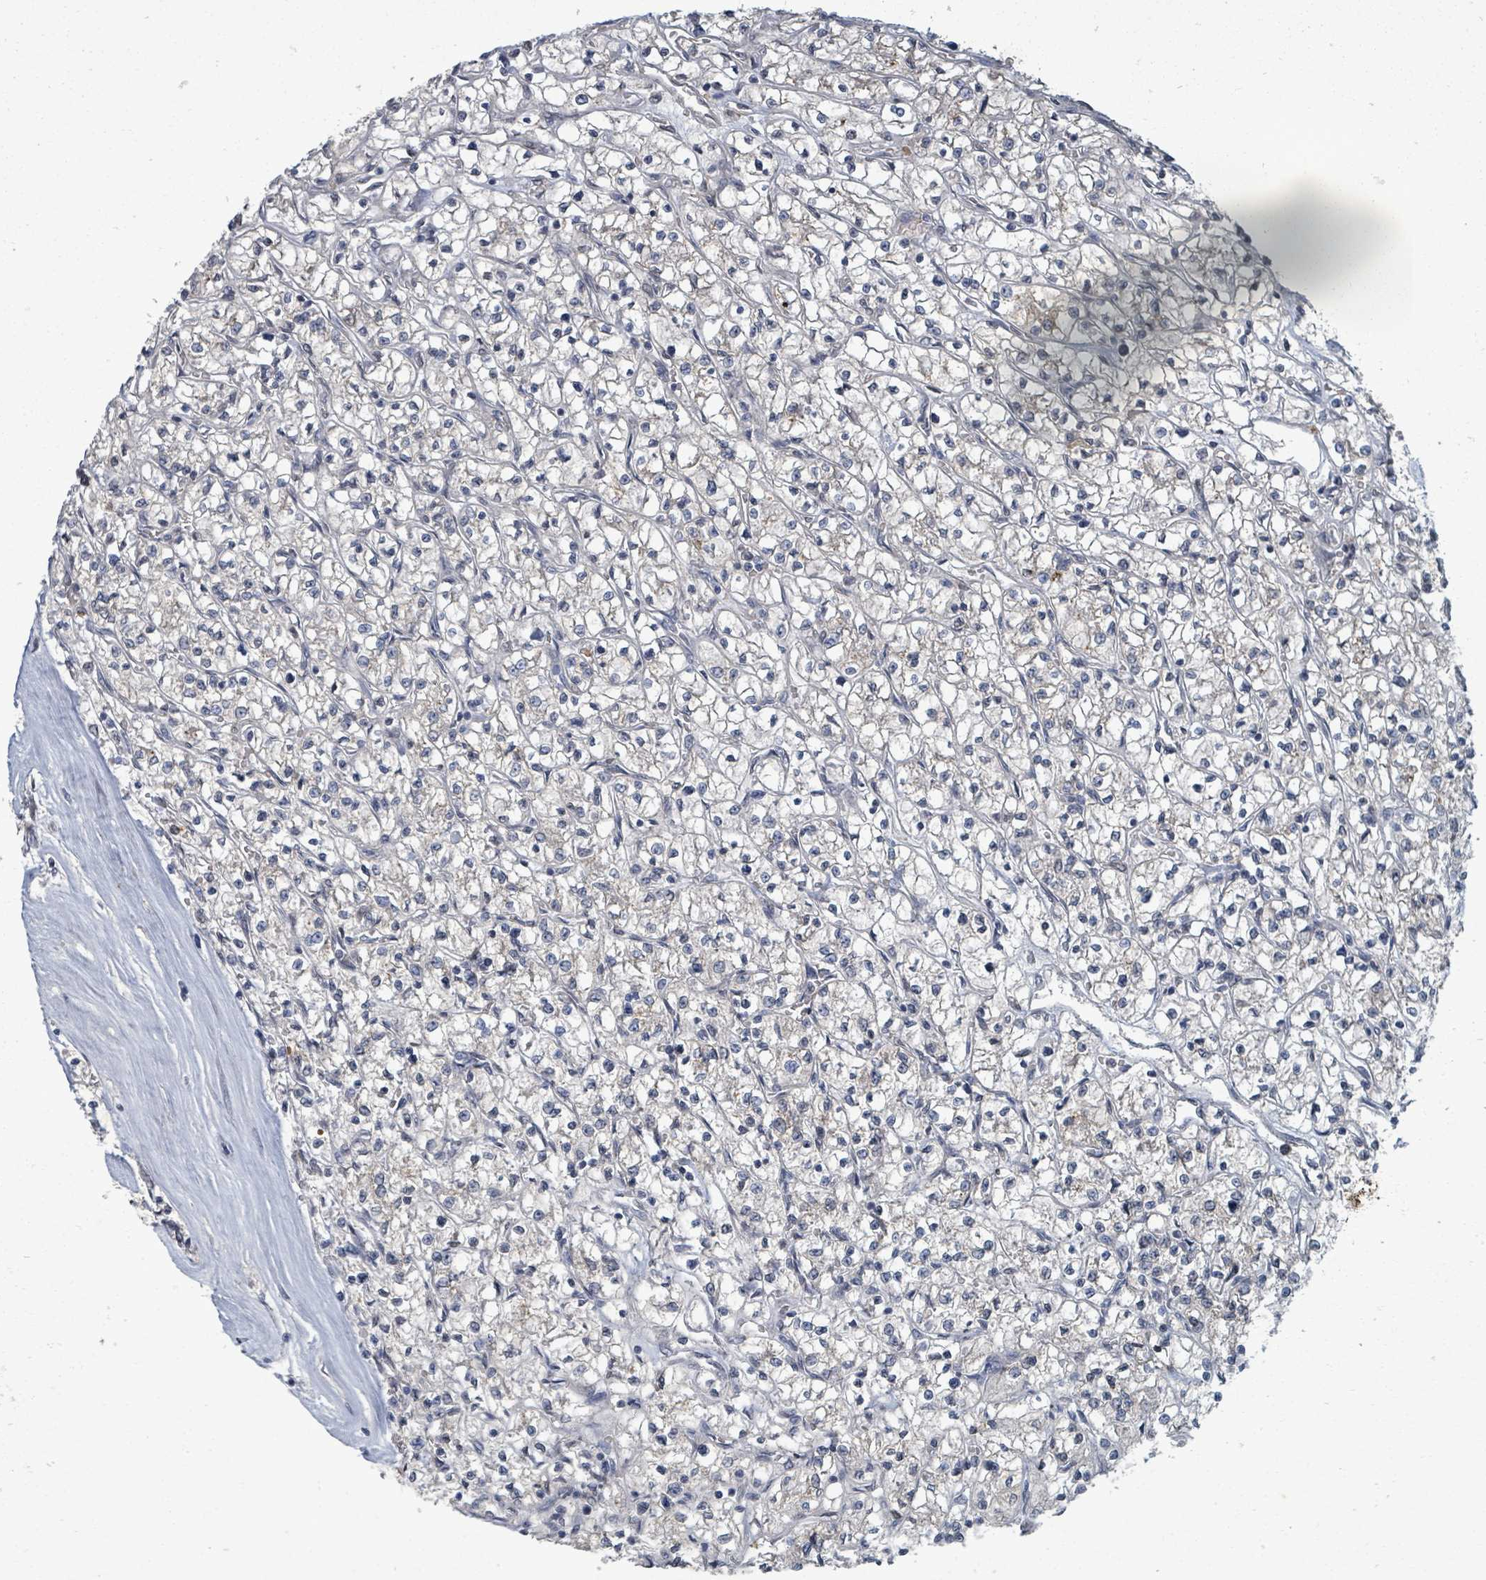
{"staining": {"intensity": "negative", "quantity": "none", "location": "none"}, "tissue": "renal cancer", "cell_type": "Tumor cells", "image_type": "cancer", "snomed": [{"axis": "morphology", "description": "Adenocarcinoma, NOS"}, {"axis": "topography", "description": "Kidney"}], "caption": "Image shows no significant protein positivity in tumor cells of renal adenocarcinoma. (DAB (3,3'-diaminobenzidine) IHC with hematoxylin counter stain).", "gene": "GRM8", "patient": {"sex": "female", "age": 64}}